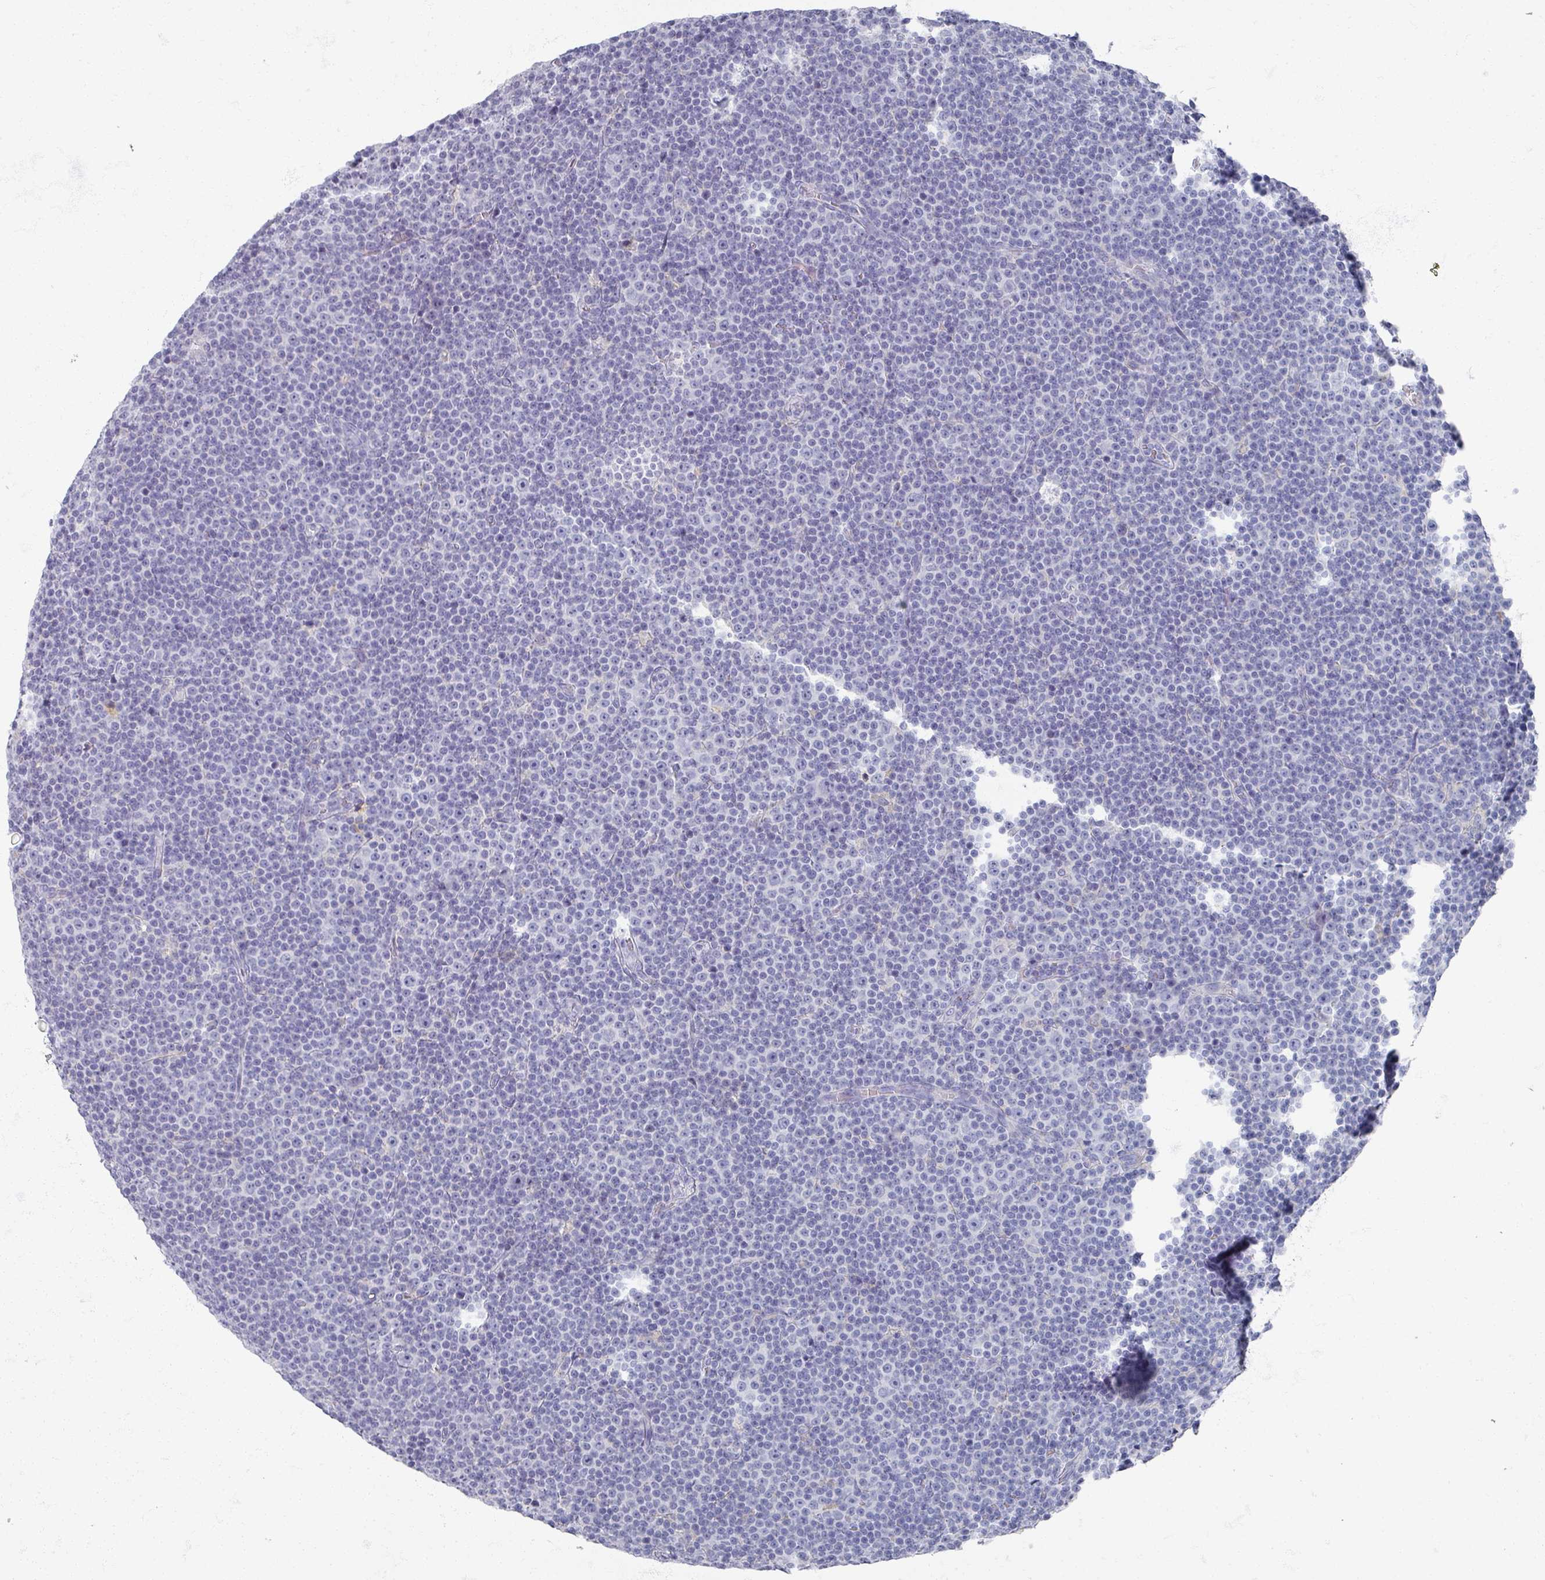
{"staining": {"intensity": "negative", "quantity": "none", "location": "none"}, "tissue": "lymphoma", "cell_type": "Tumor cells", "image_type": "cancer", "snomed": [{"axis": "morphology", "description": "Malignant lymphoma, non-Hodgkin's type, Low grade"}, {"axis": "topography", "description": "Lymph node"}], "caption": "Immunohistochemical staining of human lymphoma displays no significant expression in tumor cells. (DAB (3,3'-diaminobenzidine) immunohistochemistry (IHC) visualized using brightfield microscopy, high magnification).", "gene": "OMG", "patient": {"sex": "female", "age": 67}}